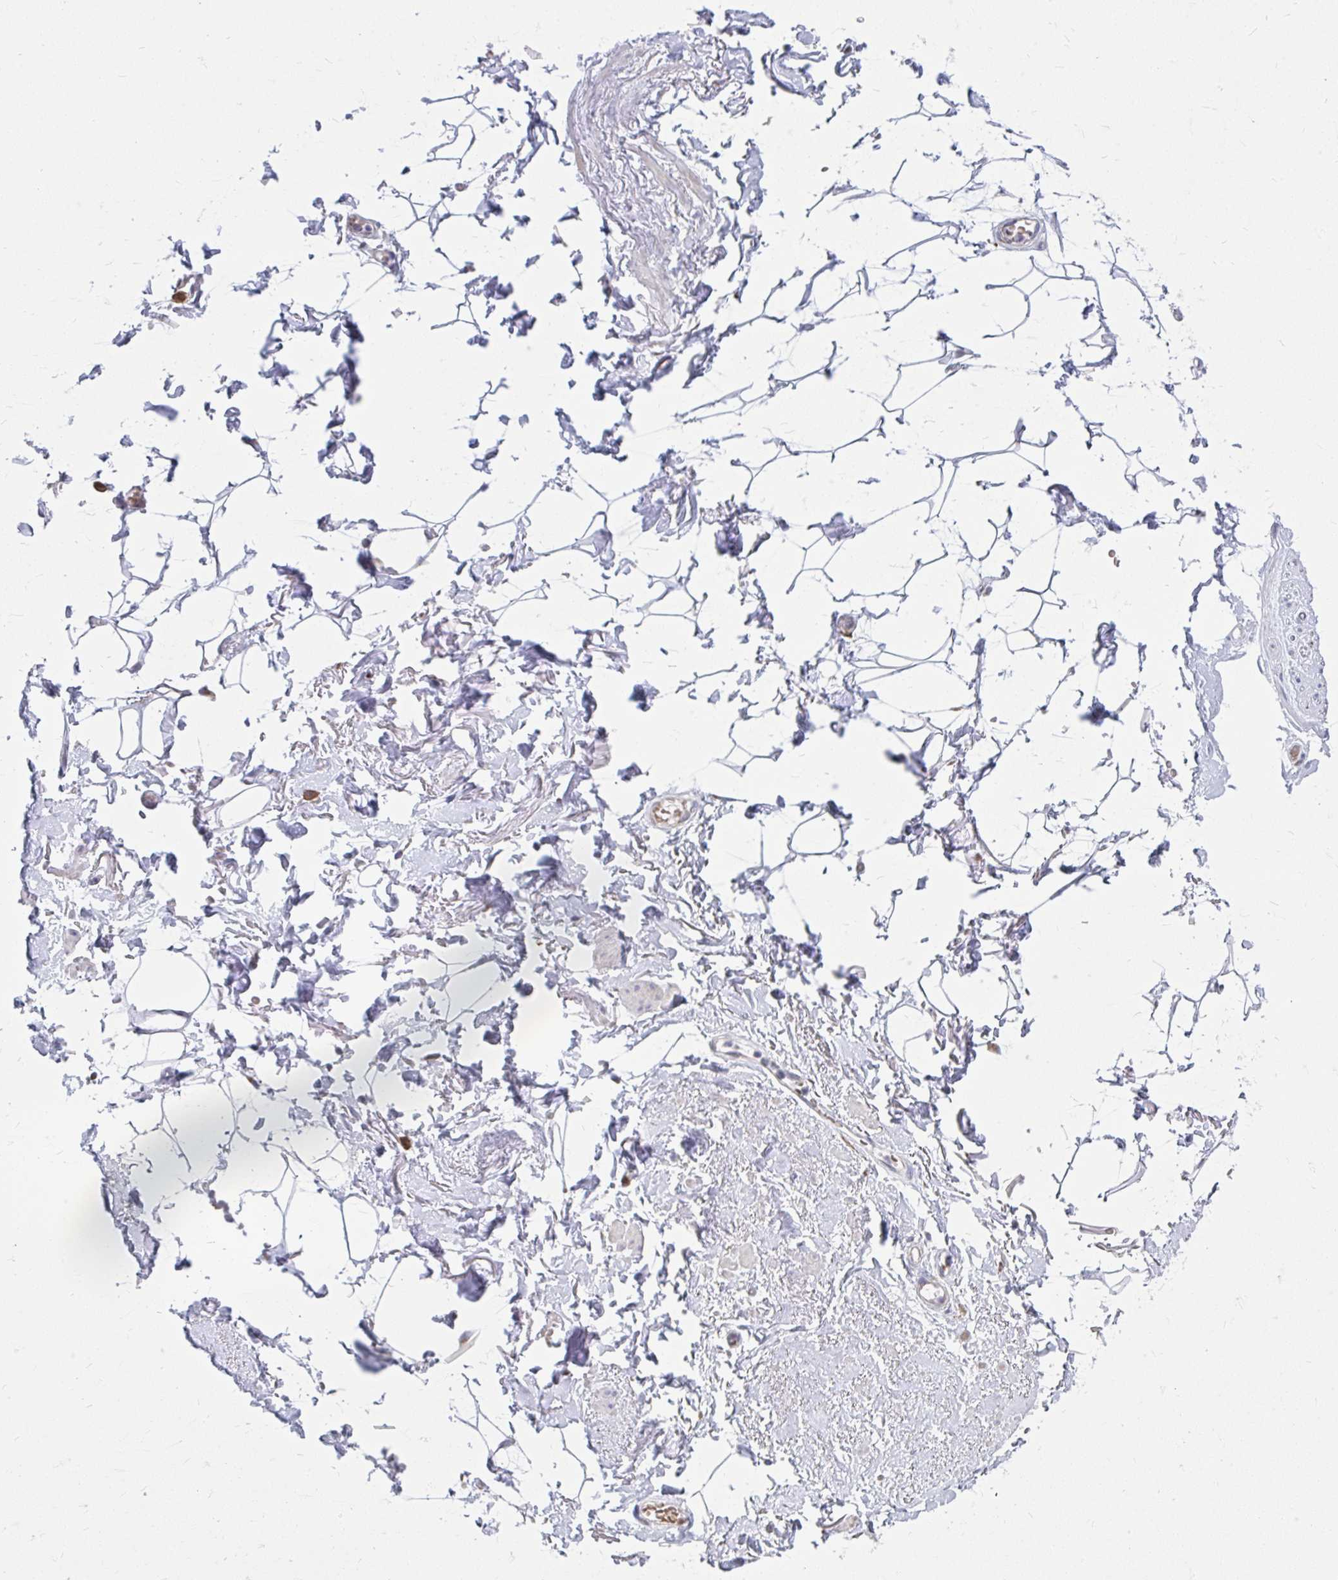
{"staining": {"intensity": "negative", "quantity": "none", "location": "none"}, "tissue": "adipose tissue", "cell_type": "Adipocytes", "image_type": "normal", "snomed": [{"axis": "morphology", "description": "Normal tissue, NOS"}, {"axis": "topography", "description": "Anal"}, {"axis": "topography", "description": "Peripheral nerve tissue"}], "caption": "Immunohistochemistry (IHC) photomicrograph of benign adipose tissue: adipose tissue stained with DAB (3,3'-diaminobenzidine) displays no significant protein positivity in adipocytes.", "gene": "PABIR3", "patient": {"sex": "male", "age": 78}}